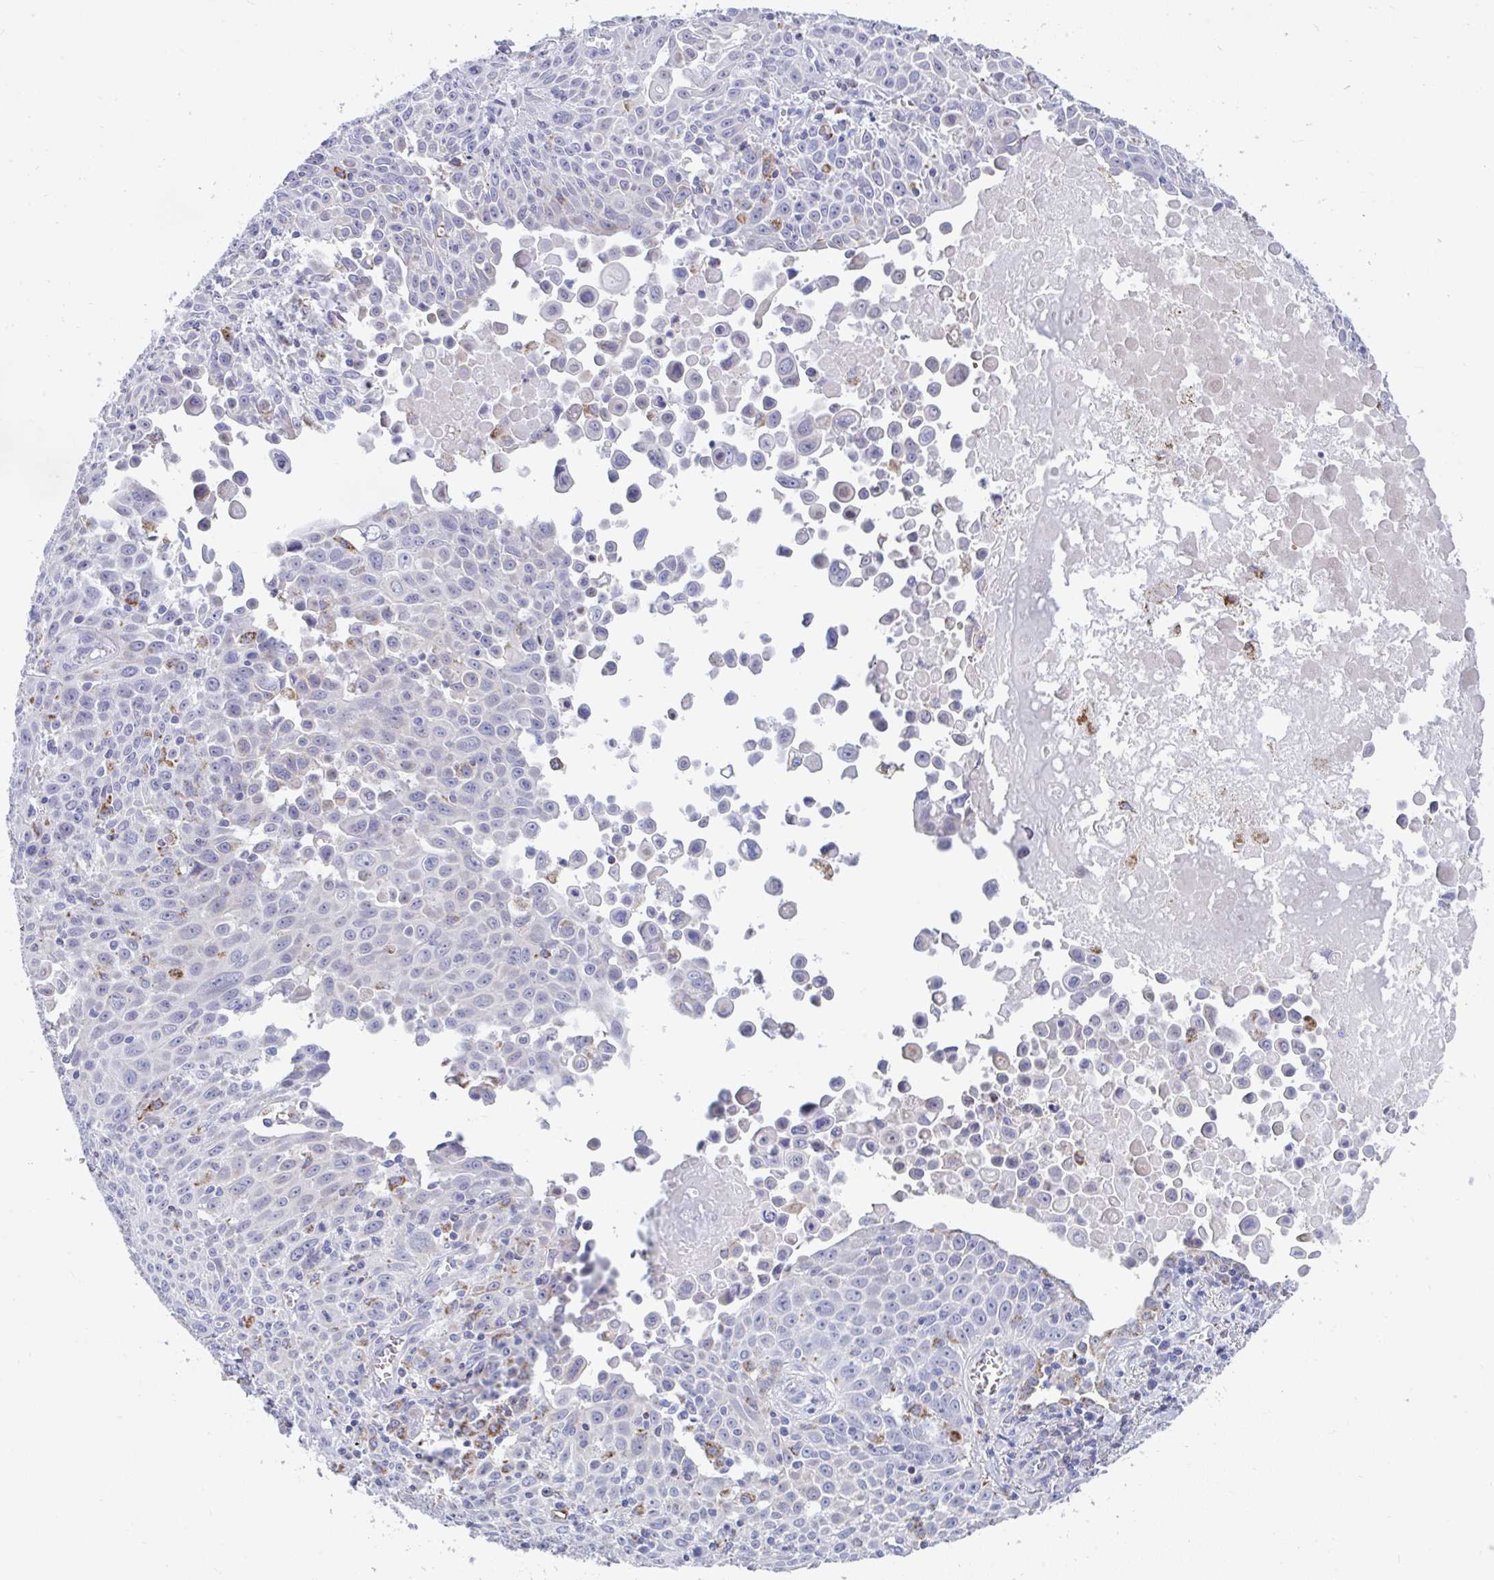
{"staining": {"intensity": "moderate", "quantity": "<25%", "location": "cytoplasmic/membranous"}, "tissue": "lung cancer", "cell_type": "Tumor cells", "image_type": "cancer", "snomed": [{"axis": "morphology", "description": "Squamous cell carcinoma, NOS"}, {"axis": "morphology", "description": "Squamous cell carcinoma, metastatic, NOS"}, {"axis": "topography", "description": "Lymph node"}, {"axis": "topography", "description": "Lung"}], "caption": "This micrograph reveals immunohistochemistry staining of human lung cancer (squamous cell carcinoma), with low moderate cytoplasmic/membranous expression in about <25% of tumor cells.", "gene": "MGAM2", "patient": {"sex": "female", "age": 62}}